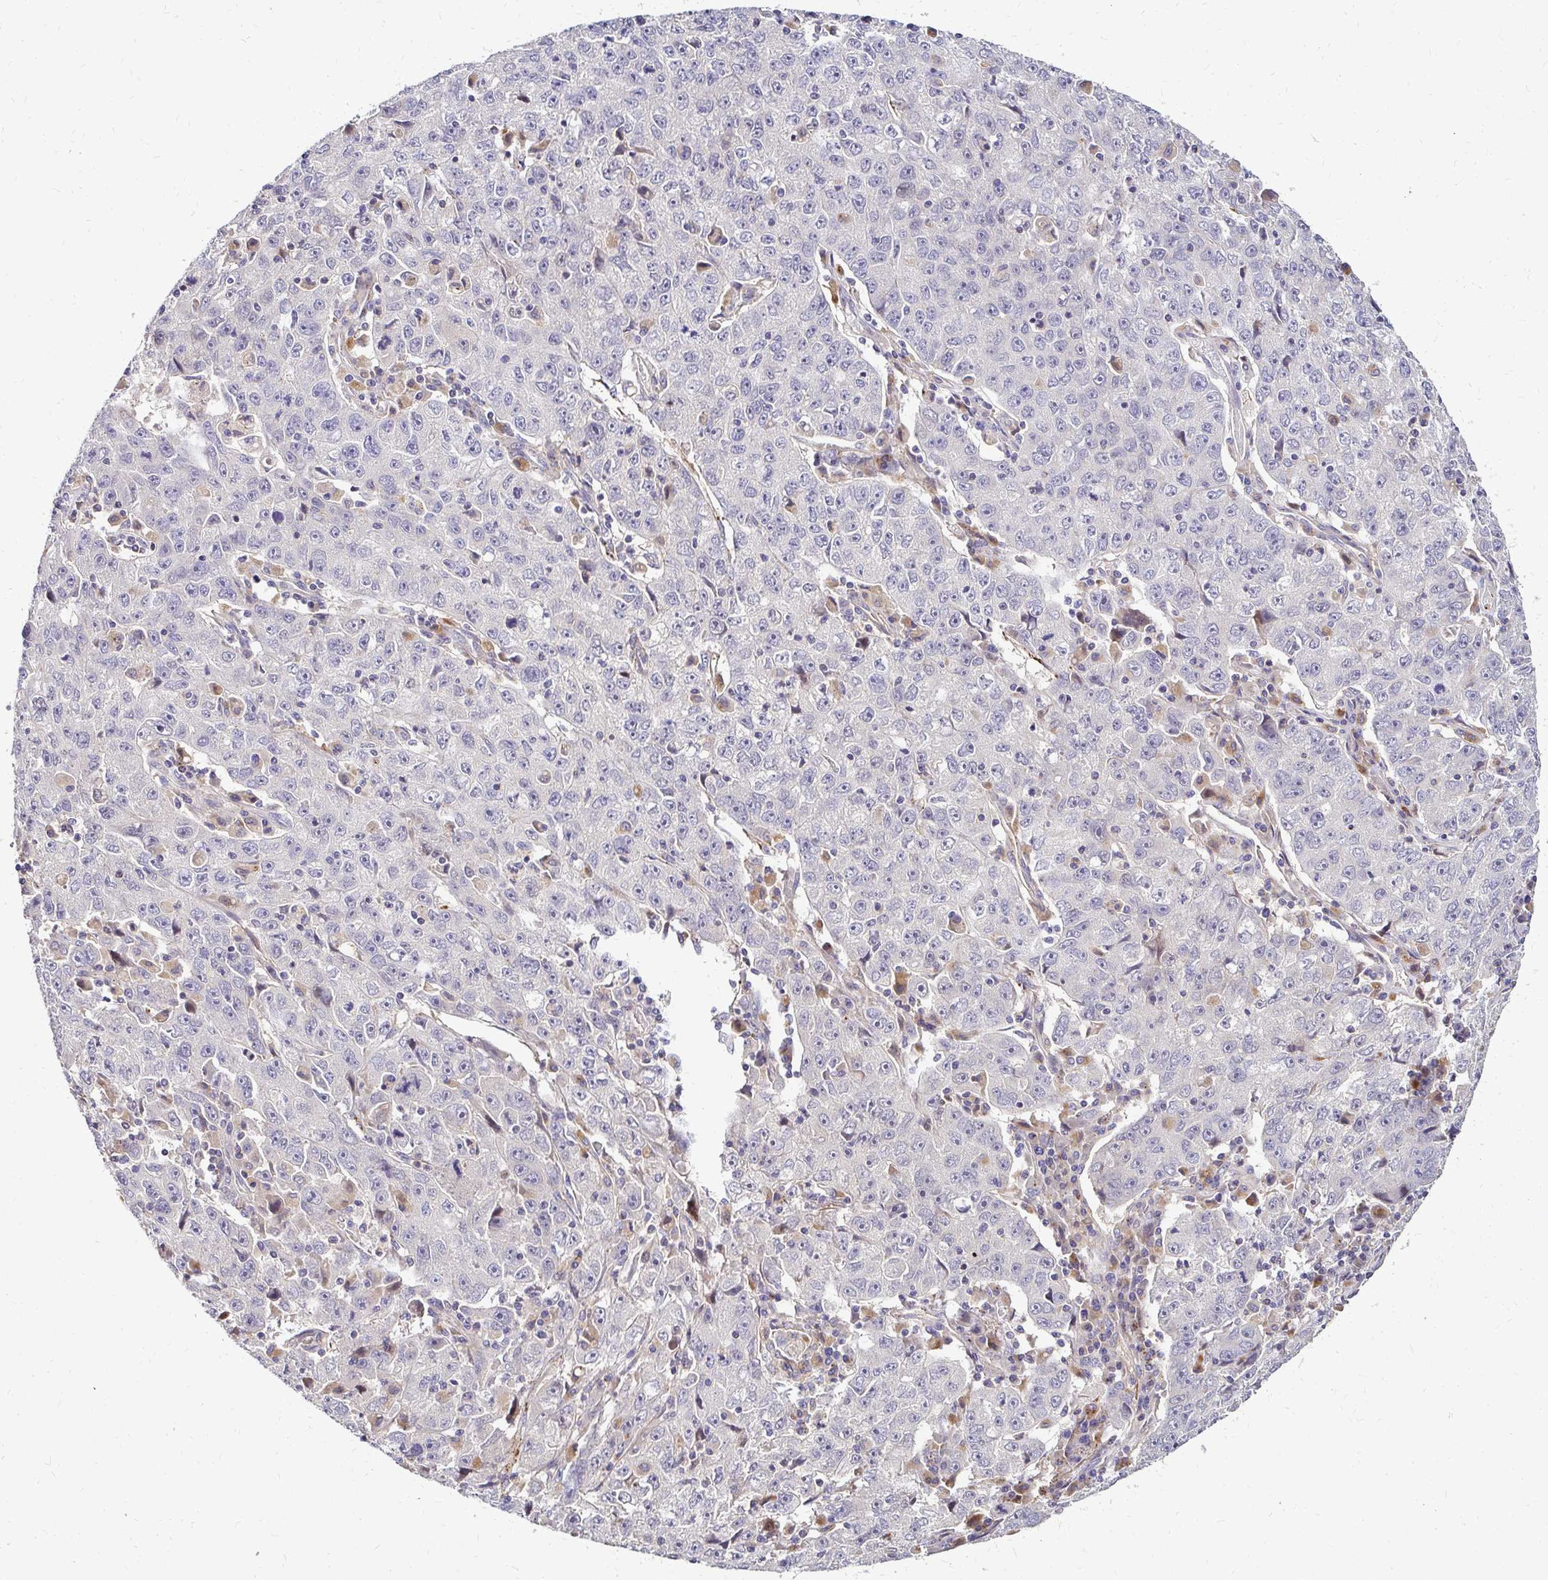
{"staining": {"intensity": "negative", "quantity": "none", "location": "none"}, "tissue": "lung cancer", "cell_type": "Tumor cells", "image_type": "cancer", "snomed": [{"axis": "morphology", "description": "Normal morphology"}, {"axis": "morphology", "description": "Adenocarcinoma, NOS"}, {"axis": "topography", "description": "Lymph node"}, {"axis": "topography", "description": "Lung"}], "caption": "DAB (3,3'-diaminobenzidine) immunohistochemical staining of lung cancer displays no significant expression in tumor cells.", "gene": "IDUA", "patient": {"sex": "female", "age": 57}}